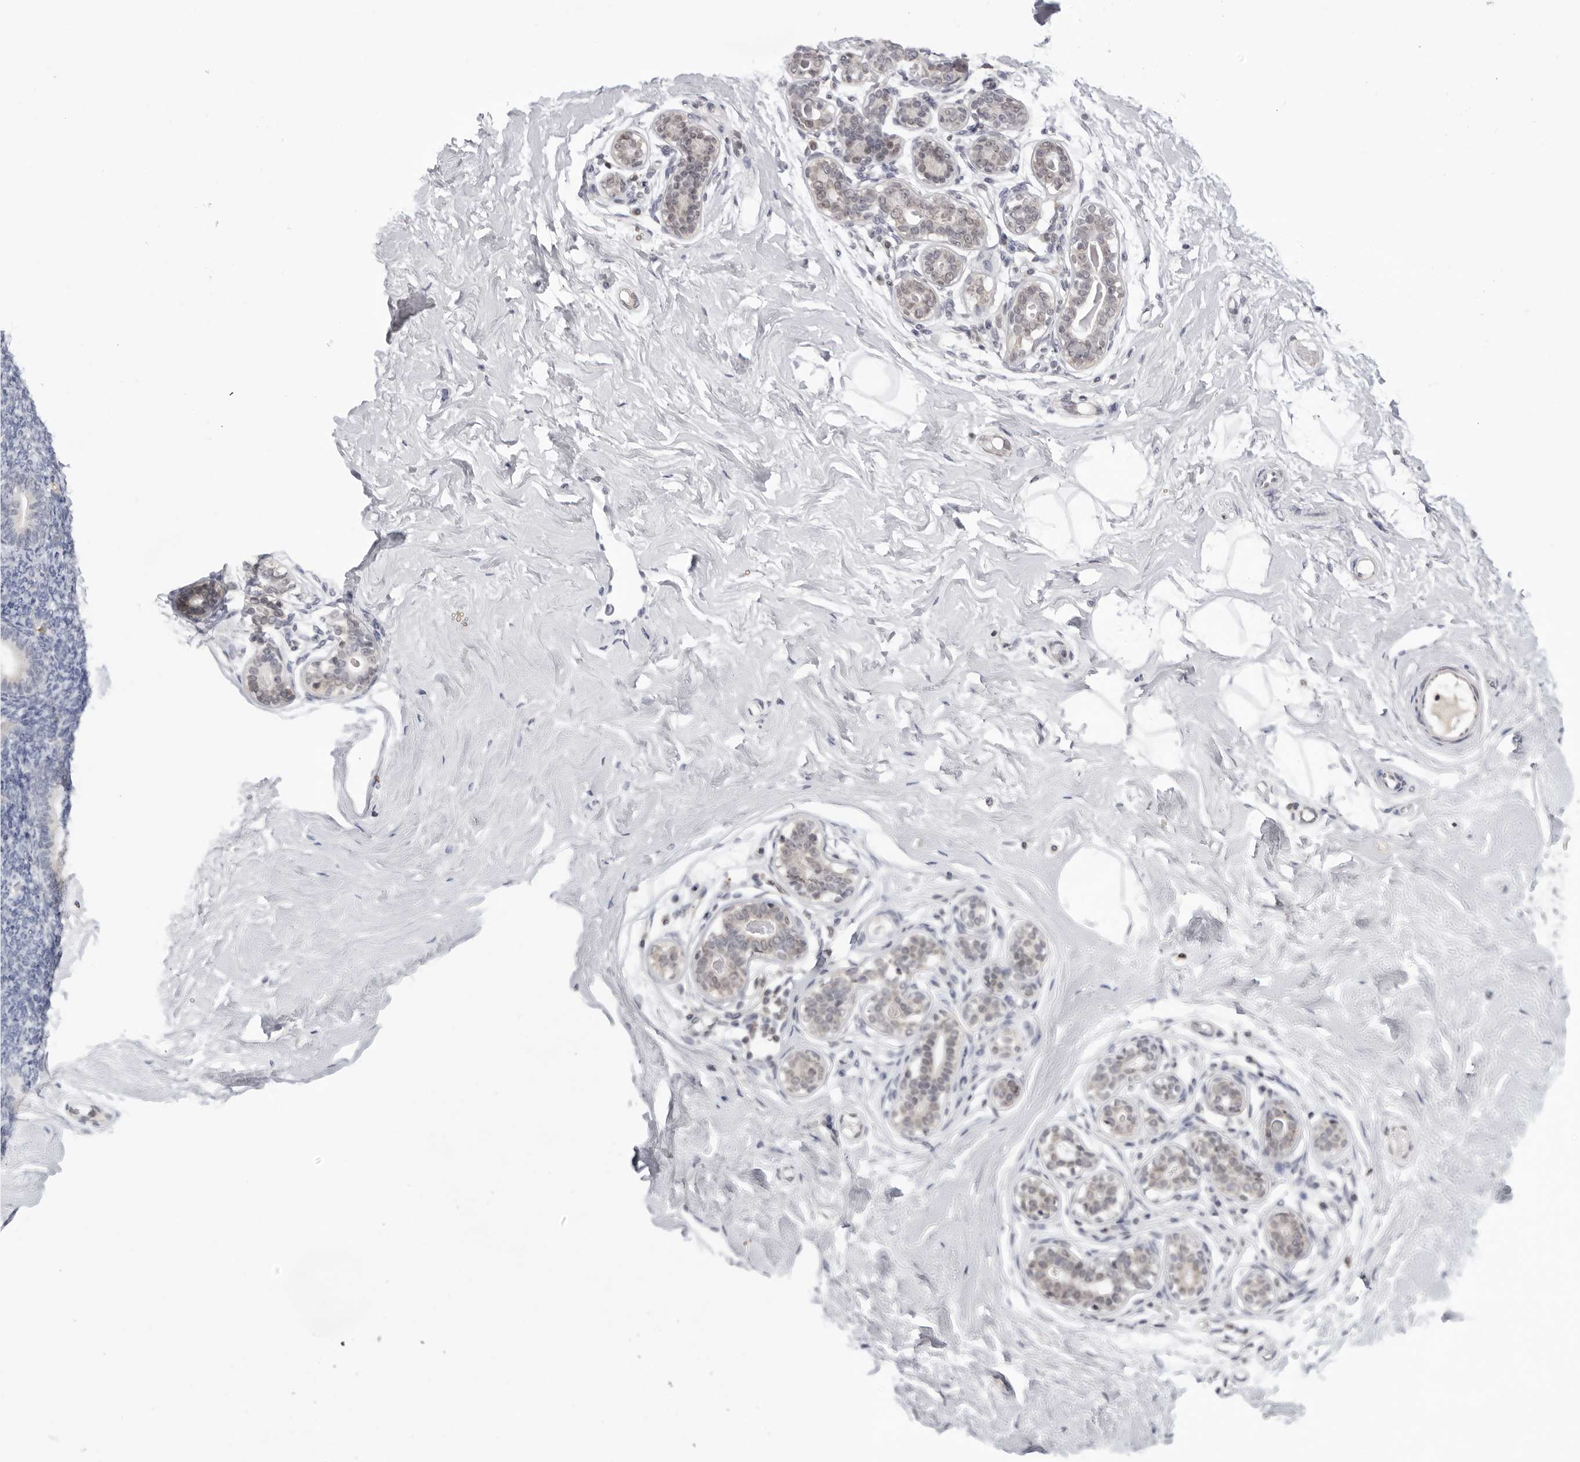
{"staining": {"intensity": "negative", "quantity": "none", "location": "none"}, "tissue": "breast", "cell_type": "Adipocytes", "image_type": "normal", "snomed": [{"axis": "morphology", "description": "Normal tissue, NOS"}, {"axis": "morphology", "description": "Adenoma, NOS"}, {"axis": "topography", "description": "Breast"}], "caption": "Immunohistochemistry (IHC) micrograph of unremarkable human breast stained for a protein (brown), which displays no positivity in adipocytes. (Stains: DAB (3,3'-diaminobenzidine) IHC with hematoxylin counter stain, Microscopy: brightfield microscopy at high magnification).", "gene": "ACP6", "patient": {"sex": "female", "age": 23}}